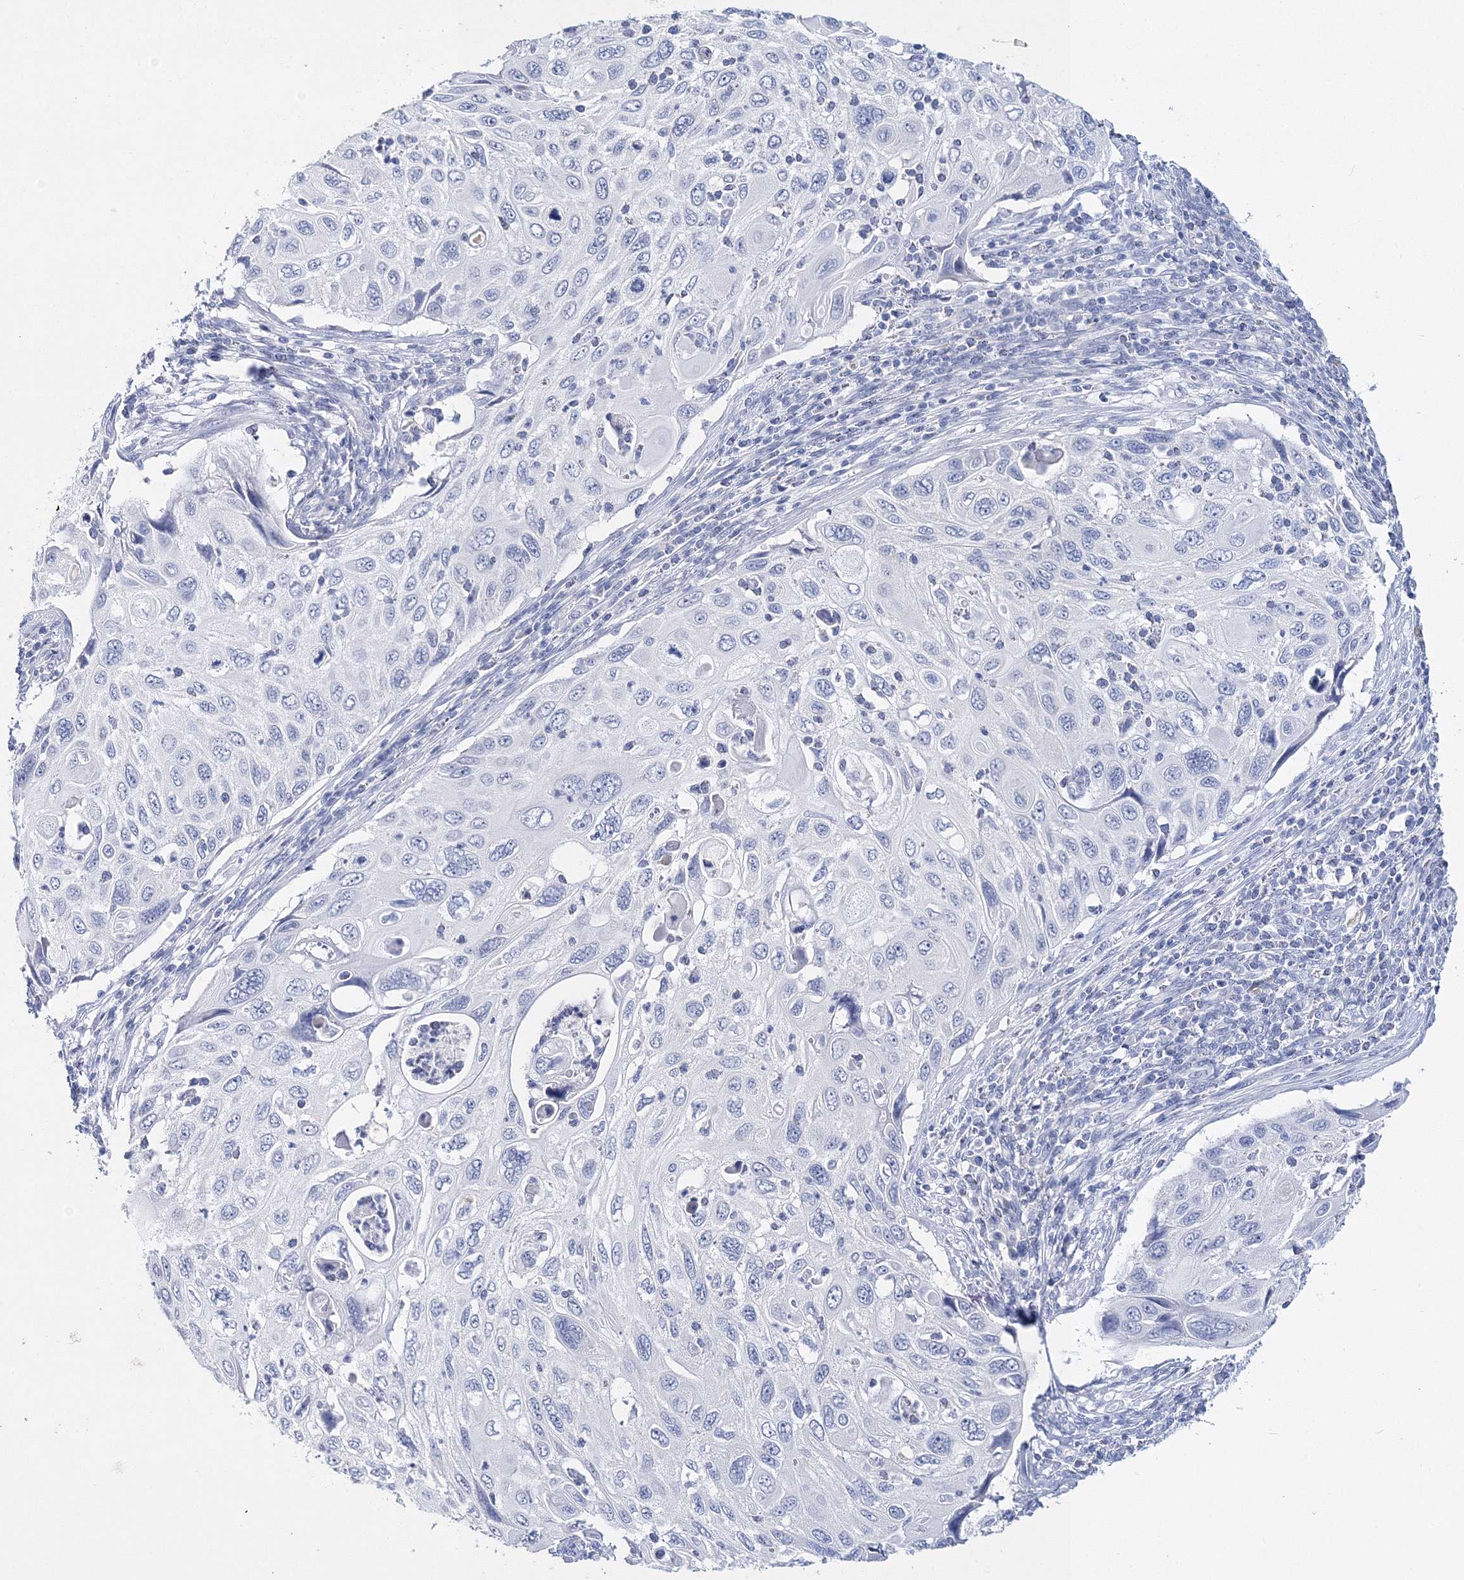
{"staining": {"intensity": "negative", "quantity": "none", "location": "none"}, "tissue": "cervical cancer", "cell_type": "Tumor cells", "image_type": "cancer", "snomed": [{"axis": "morphology", "description": "Squamous cell carcinoma, NOS"}, {"axis": "topography", "description": "Cervix"}], "caption": "There is no significant expression in tumor cells of cervical squamous cell carcinoma.", "gene": "MYOZ2", "patient": {"sex": "female", "age": 70}}